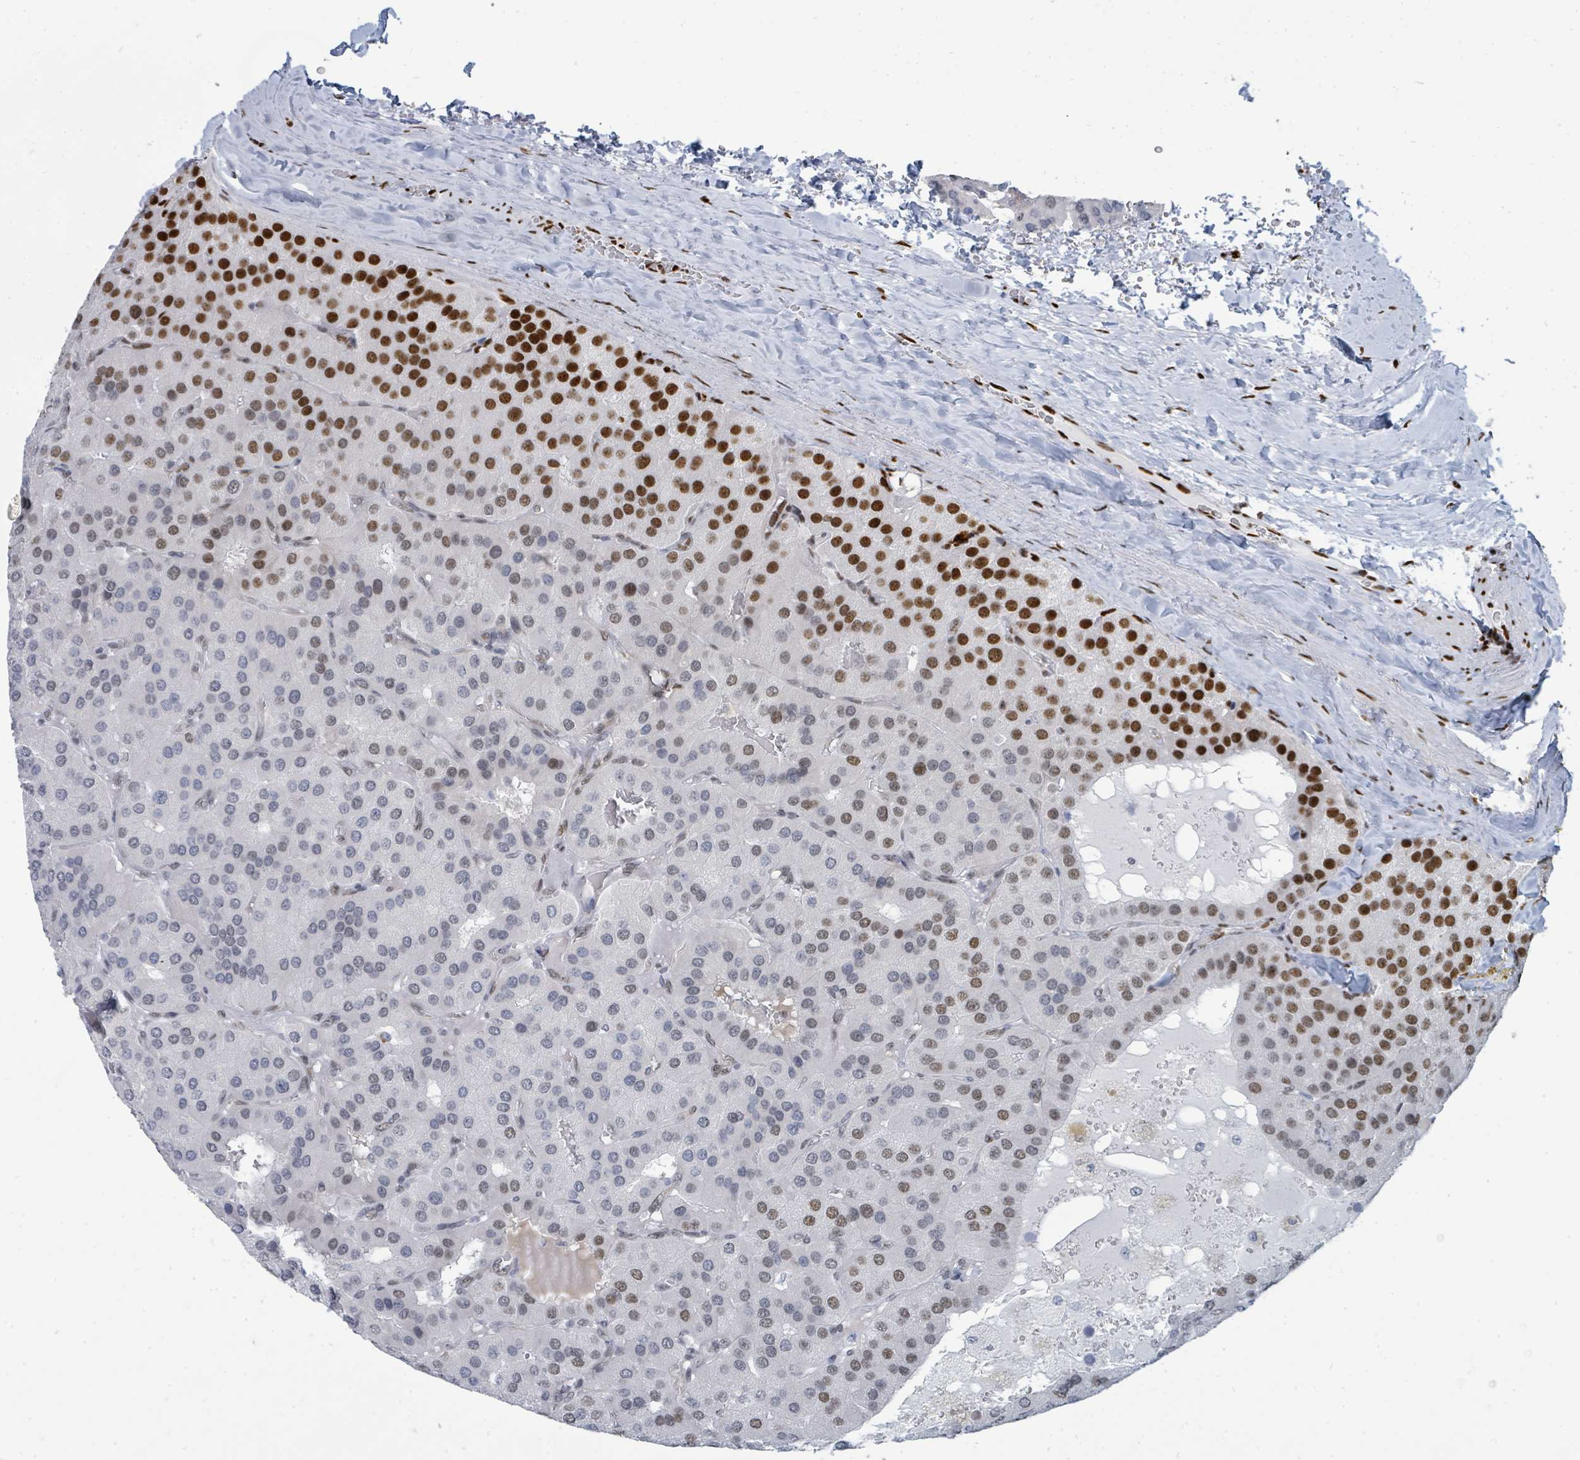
{"staining": {"intensity": "strong", "quantity": "<25%", "location": "nuclear"}, "tissue": "parathyroid gland", "cell_type": "Glandular cells", "image_type": "normal", "snomed": [{"axis": "morphology", "description": "Normal tissue, NOS"}, {"axis": "morphology", "description": "Adenoma, NOS"}, {"axis": "topography", "description": "Parathyroid gland"}], "caption": "Glandular cells demonstrate medium levels of strong nuclear staining in about <25% of cells in benign parathyroid gland. (Brightfield microscopy of DAB IHC at high magnification).", "gene": "SUMO2", "patient": {"sex": "female", "age": 86}}